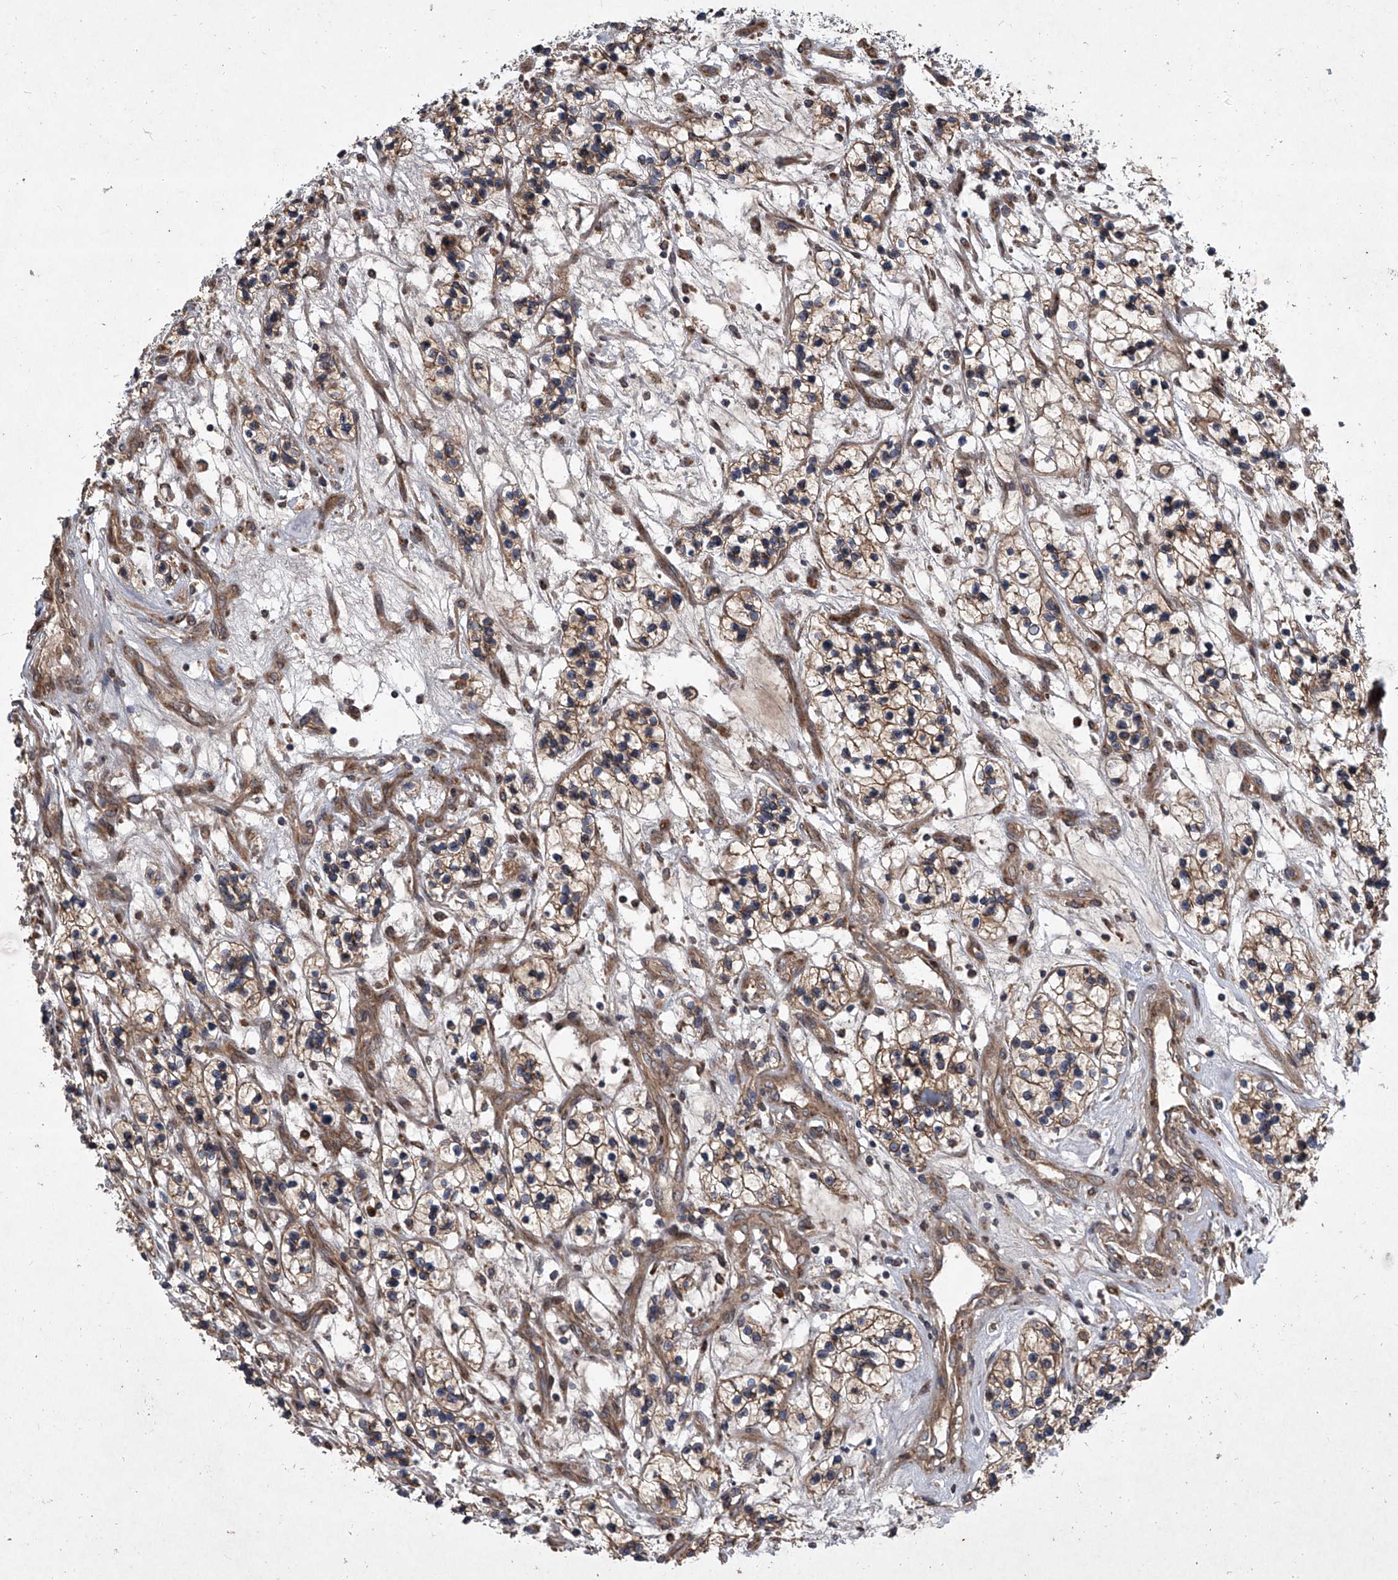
{"staining": {"intensity": "moderate", "quantity": ">75%", "location": "cytoplasmic/membranous"}, "tissue": "renal cancer", "cell_type": "Tumor cells", "image_type": "cancer", "snomed": [{"axis": "morphology", "description": "Adenocarcinoma, NOS"}, {"axis": "topography", "description": "Kidney"}], "caption": "Moderate cytoplasmic/membranous expression for a protein is appreciated in about >75% of tumor cells of renal cancer (adenocarcinoma) using immunohistochemistry.", "gene": "EVA1C", "patient": {"sex": "female", "age": 57}}